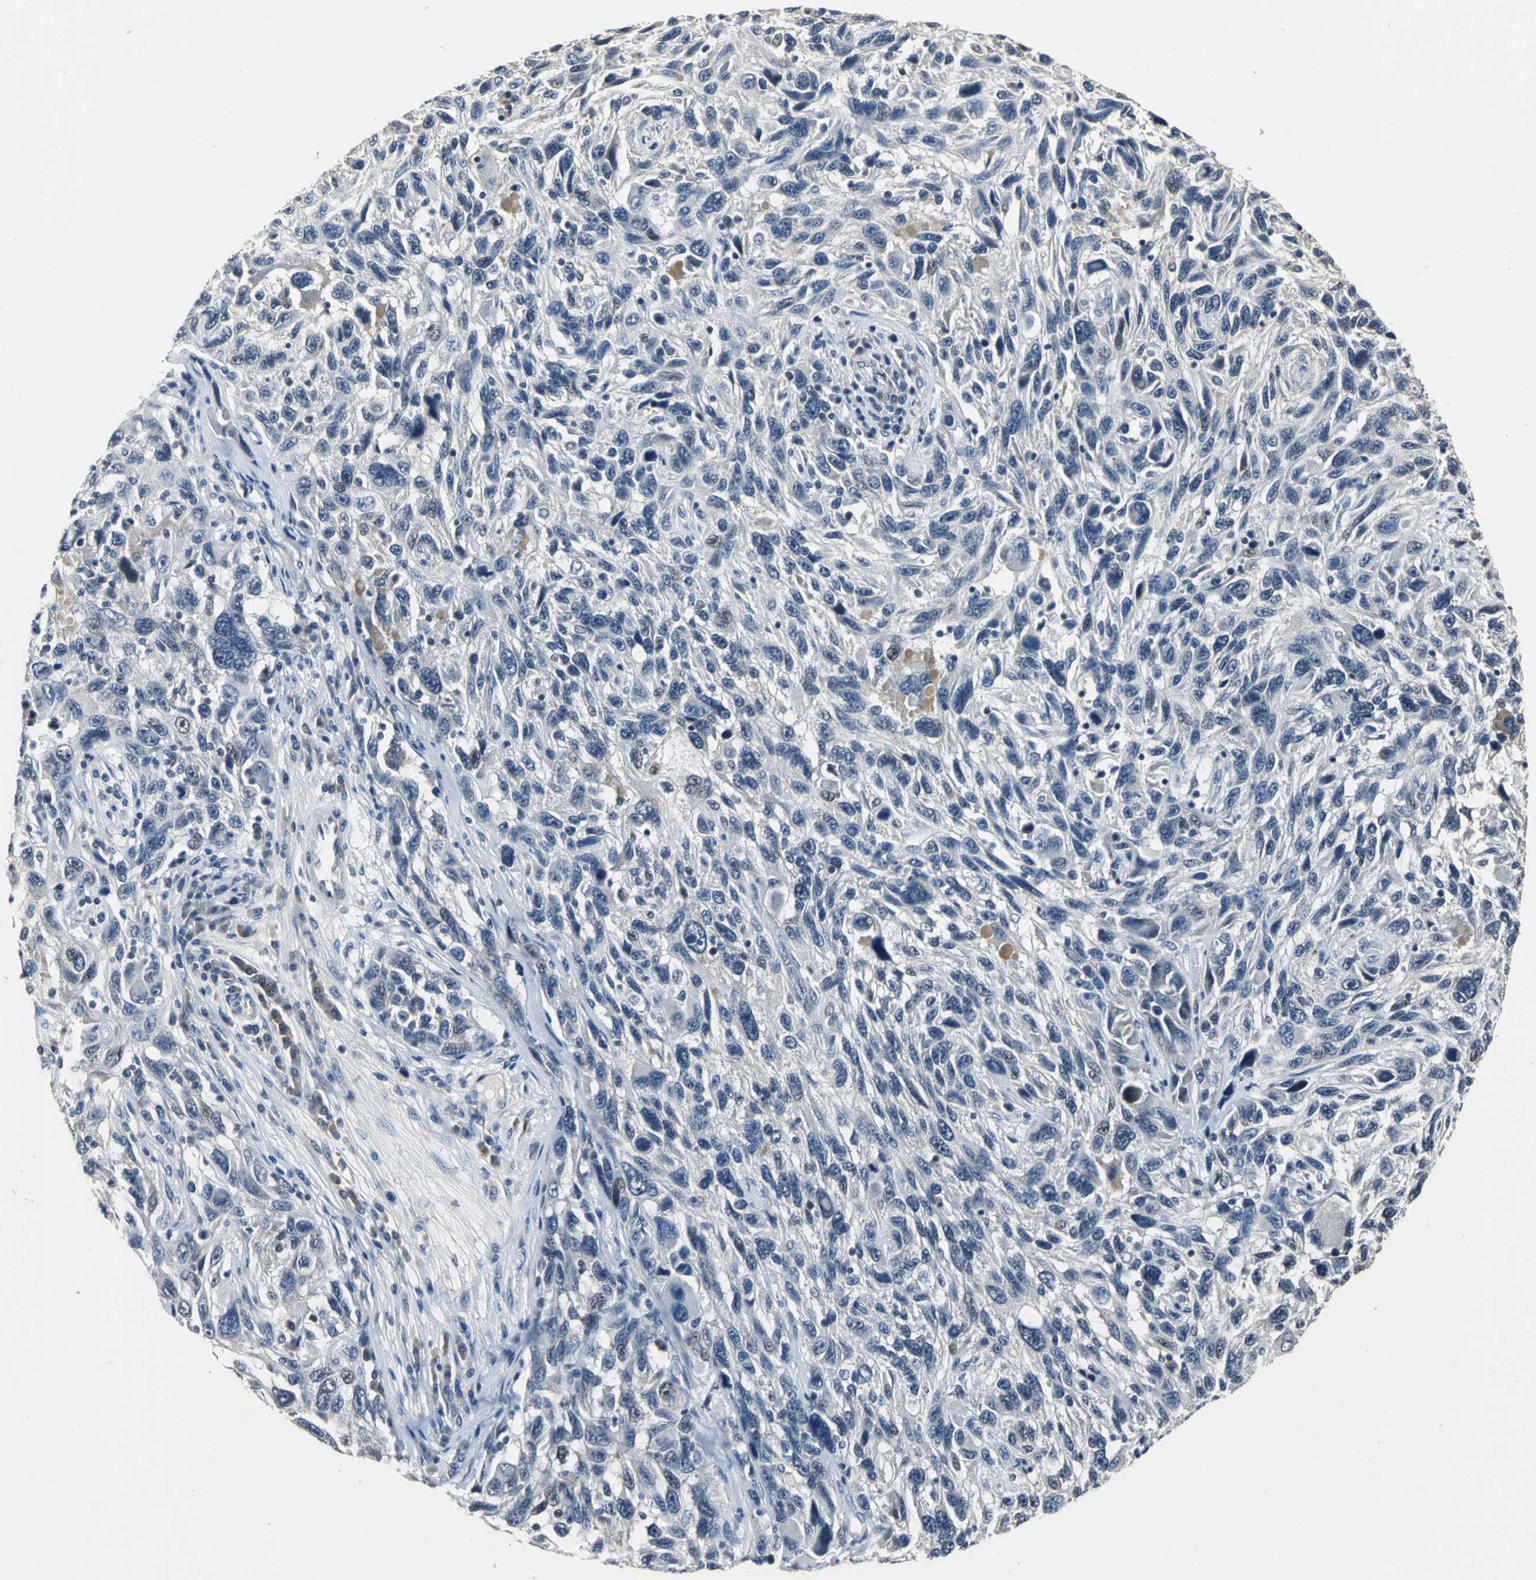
{"staining": {"intensity": "weak", "quantity": "<25%", "location": "cytoplasmic/membranous"}, "tissue": "melanoma", "cell_type": "Tumor cells", "image_type": "cancer", "snomed": [{"axis": "morphology", "description": "Malignant melanoma, NOS"}, {"axis": "topography", "description": "Skin"}], "caption": "This is a micrograph of immunohistochemistry staining of melanoma, which shows no expression in tumor cells. (Brightfield microscopy of DAB (3,3'-diaminobenzidine) immunohistochemistry at high magnification).", "gene": "JADE3", "patient": {"sex": "male", "age": 53}}